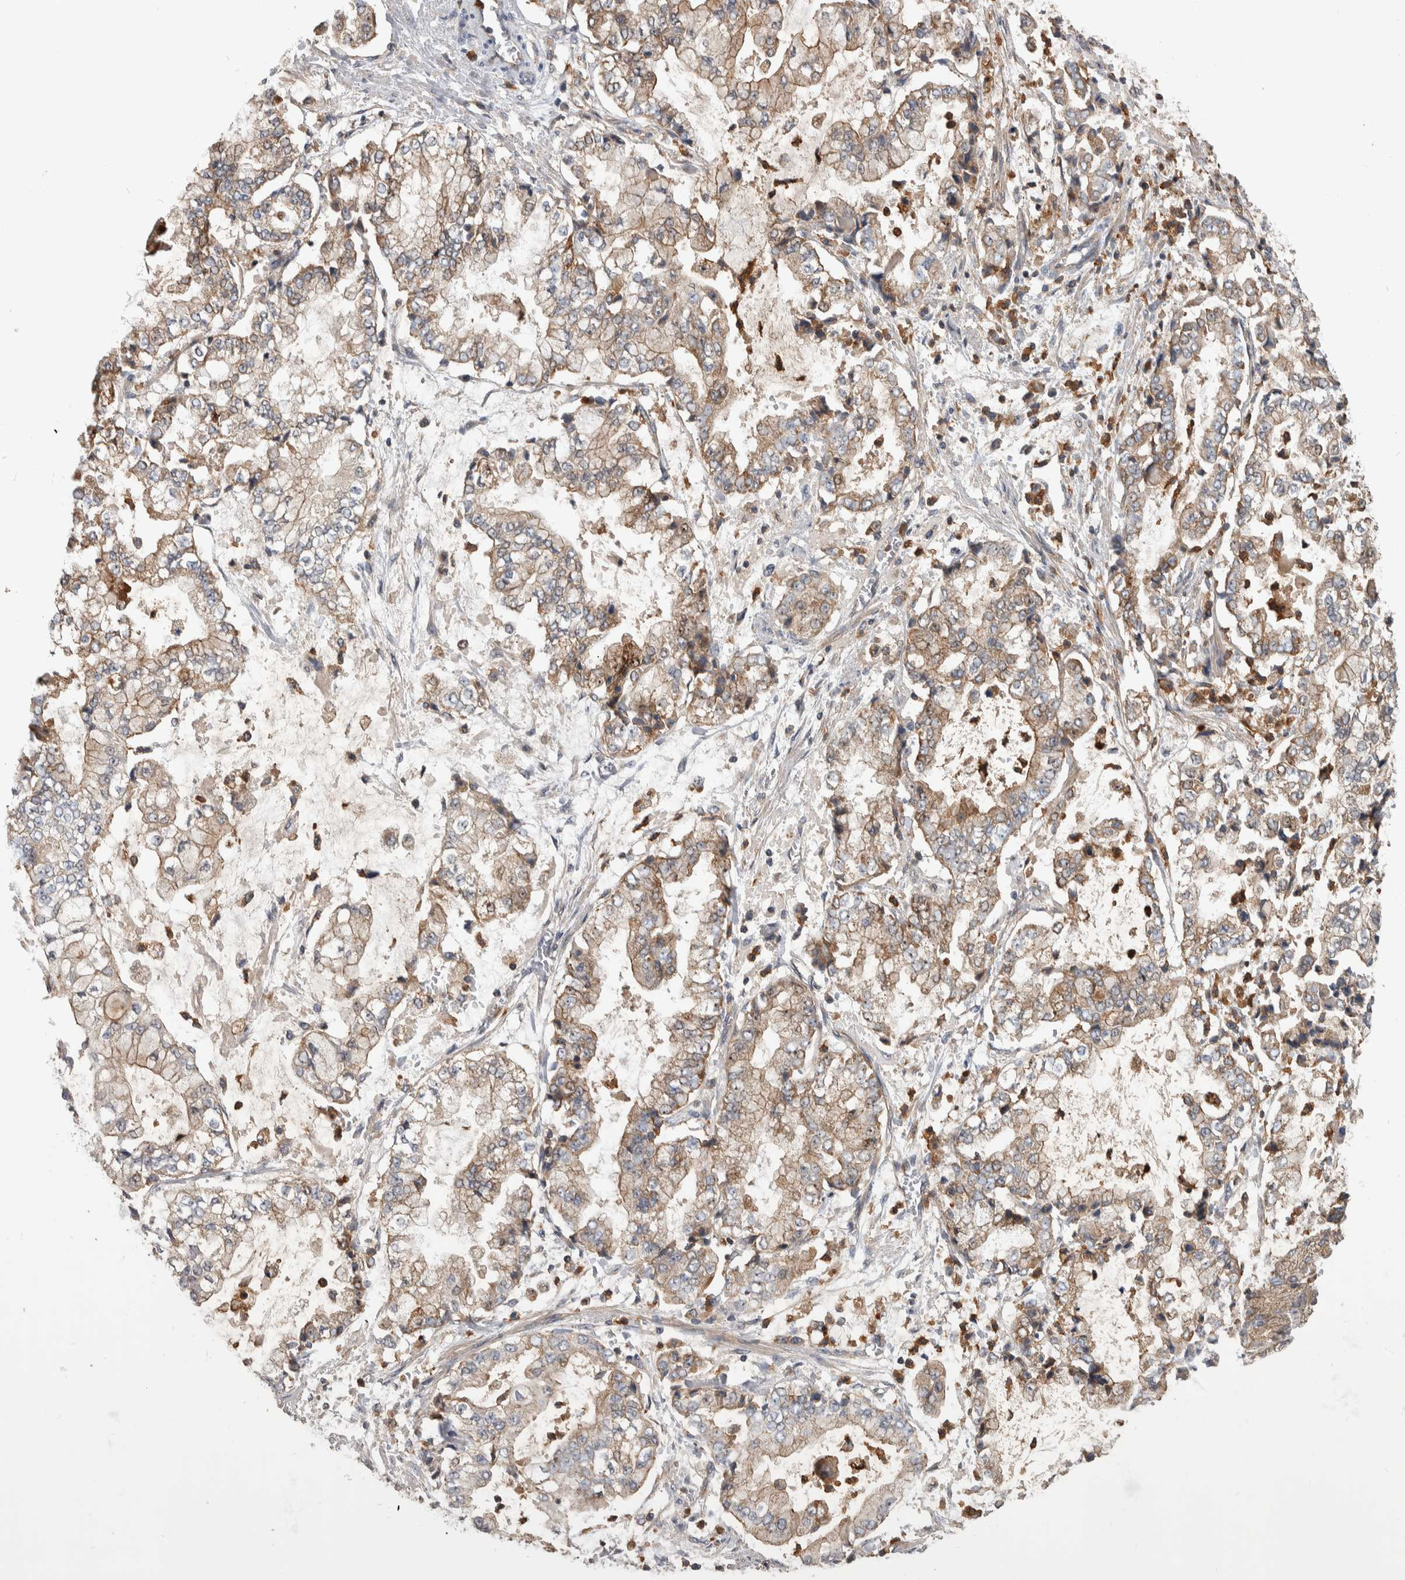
{"staining": {"intensity": "weak", "quantity": ">75%", "location": "cytoplasmic/membranous"}, "tissue": "stomach cancer", "cell_type": "Tumor cells", "image_type": "cancer", "snomed": [{"axis": "morphology", "description": "Adenocarcinoma, NOS"}, {"axis": "topography", "description": "Stomach"}], "caption": "Adenocarcinoma (stomach) was stained to show a protein in brown. There is low levels of weak cytoplasmic/membranous staining in approximately >75% of tumor cells. The staining was performed using DAB (3,3'-diaminobenzidine) to visualize the protein expression in brown, while the nuclei were stained in blue with hematoxylin (Magnification: 20x).", "gene": "SDCBP", "patient": {"sex": "male", "age": 76}}